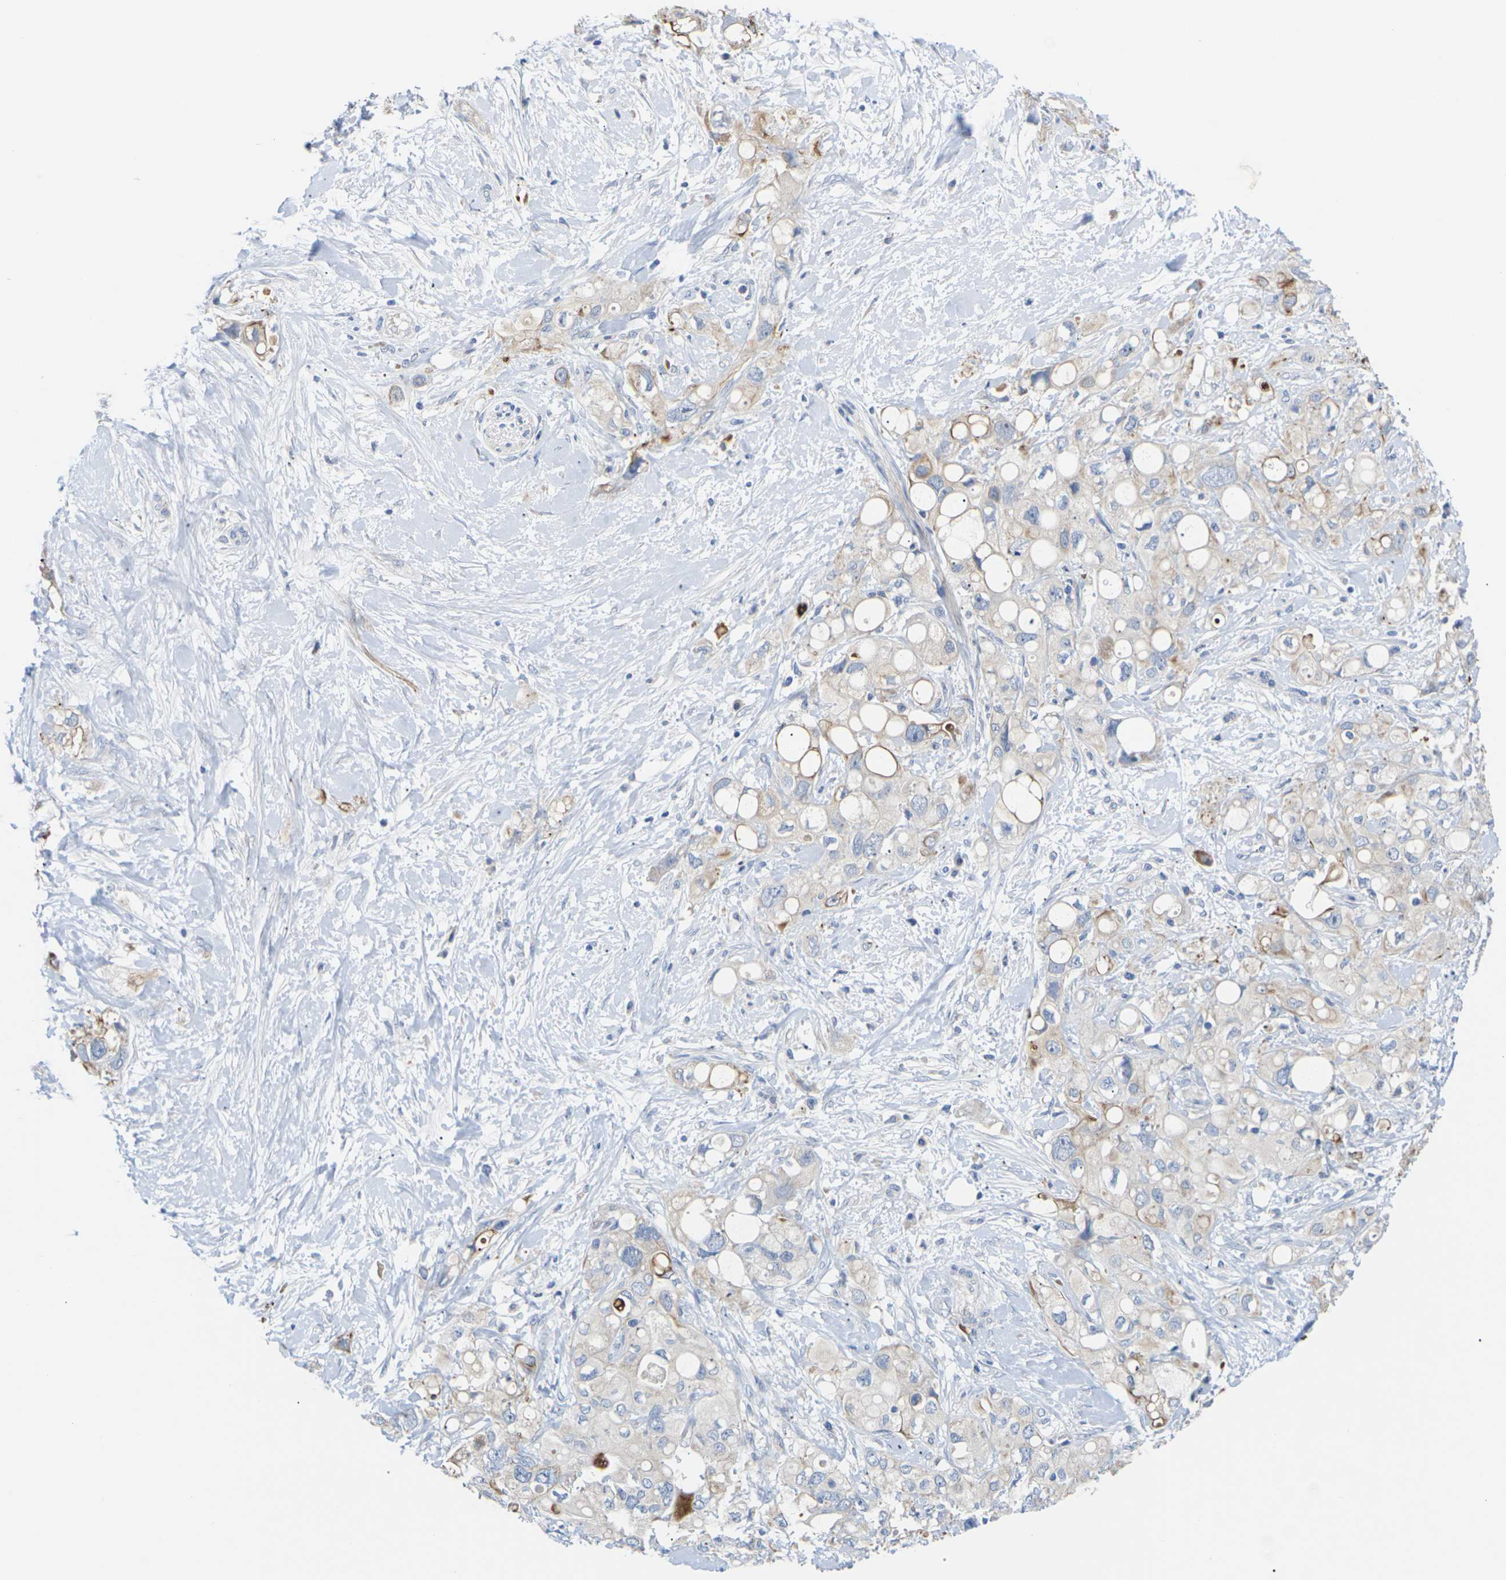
{"staining": {"intensity": "moderate", "quantity": "25%-75%", "location": "cytoplasmic/membranous"}, "tissue": "pancreatic cancer", "cell_type": "Tumor cells", "image_type": "cancer", "snomed": [{"axis": "morphology", "description": "Adenocarcinoma, NOS"}, {"axis": "topography", "description": "Pancreas"}], "caption": "Protein analysis of adenocarcinoma (pancreatic) tissue exhibits moderate cytoplasmic/membranous expression in approximately 25%-75% of tumor cells. (DAB = brown stain, brightfield microscopy at high magnification).", "gene": "TMCO4", "patient": {"sex": "female", "age": 56}}